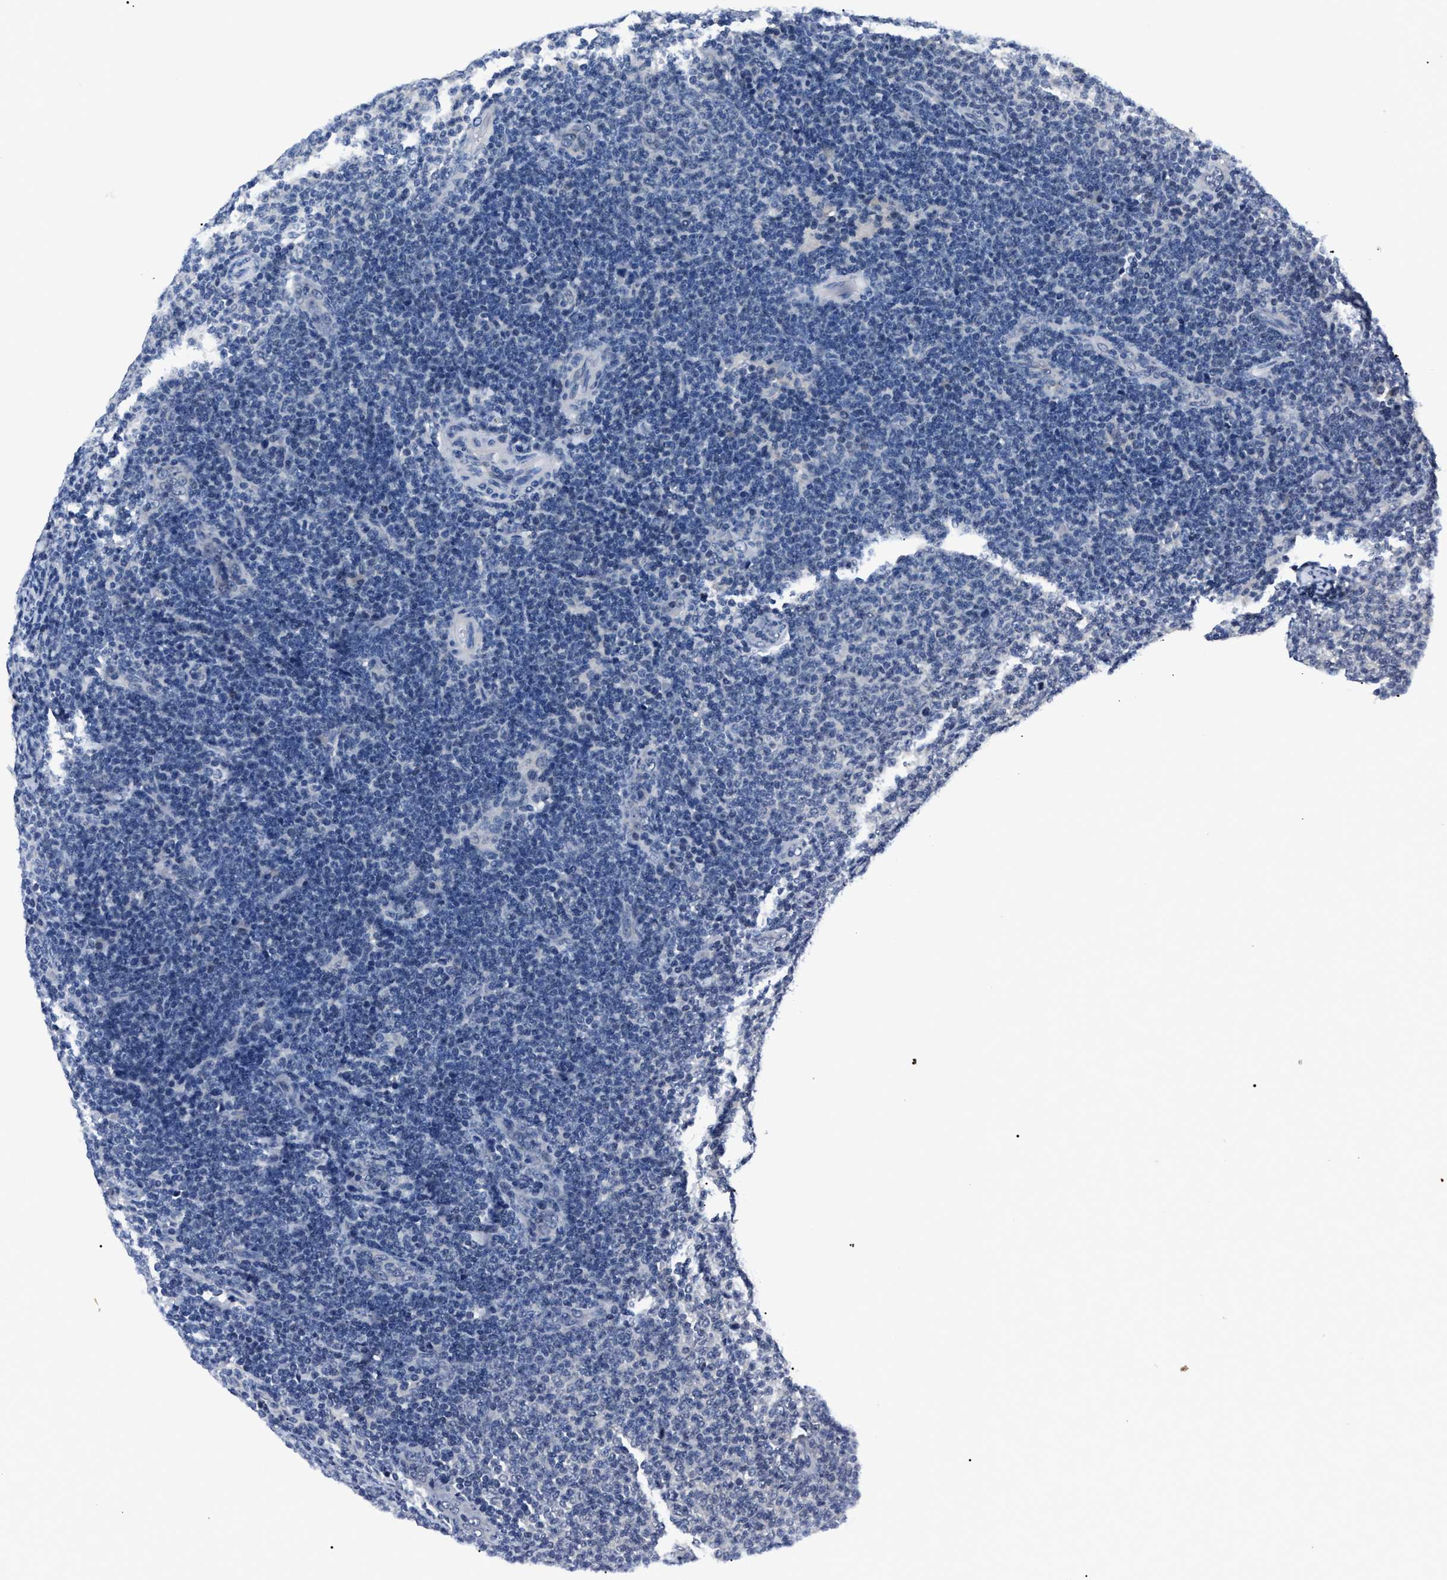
{"staining": {"intensity": "negative", "quantity": "none", "location": "none"}, "tissue": "lymphoma", "cell_type": "Tumor cells", "image_type": "cancer", "snomed": [{"axis": "morphology", "description": "Malignant lymphoma, non-Hodgkin's type, Low grade"}, {"axis": "topography", "description": "Lymph node"}], "caption": "High power microscopy photomicrograph of an immunohistochemistry (IHC) micrograph of lymphoma, revealing no significant positivity in tumor cells. Nuclei are stained in blue.", "gene": "LRWD1", "patient": {"sex": "male", "age": 66}}